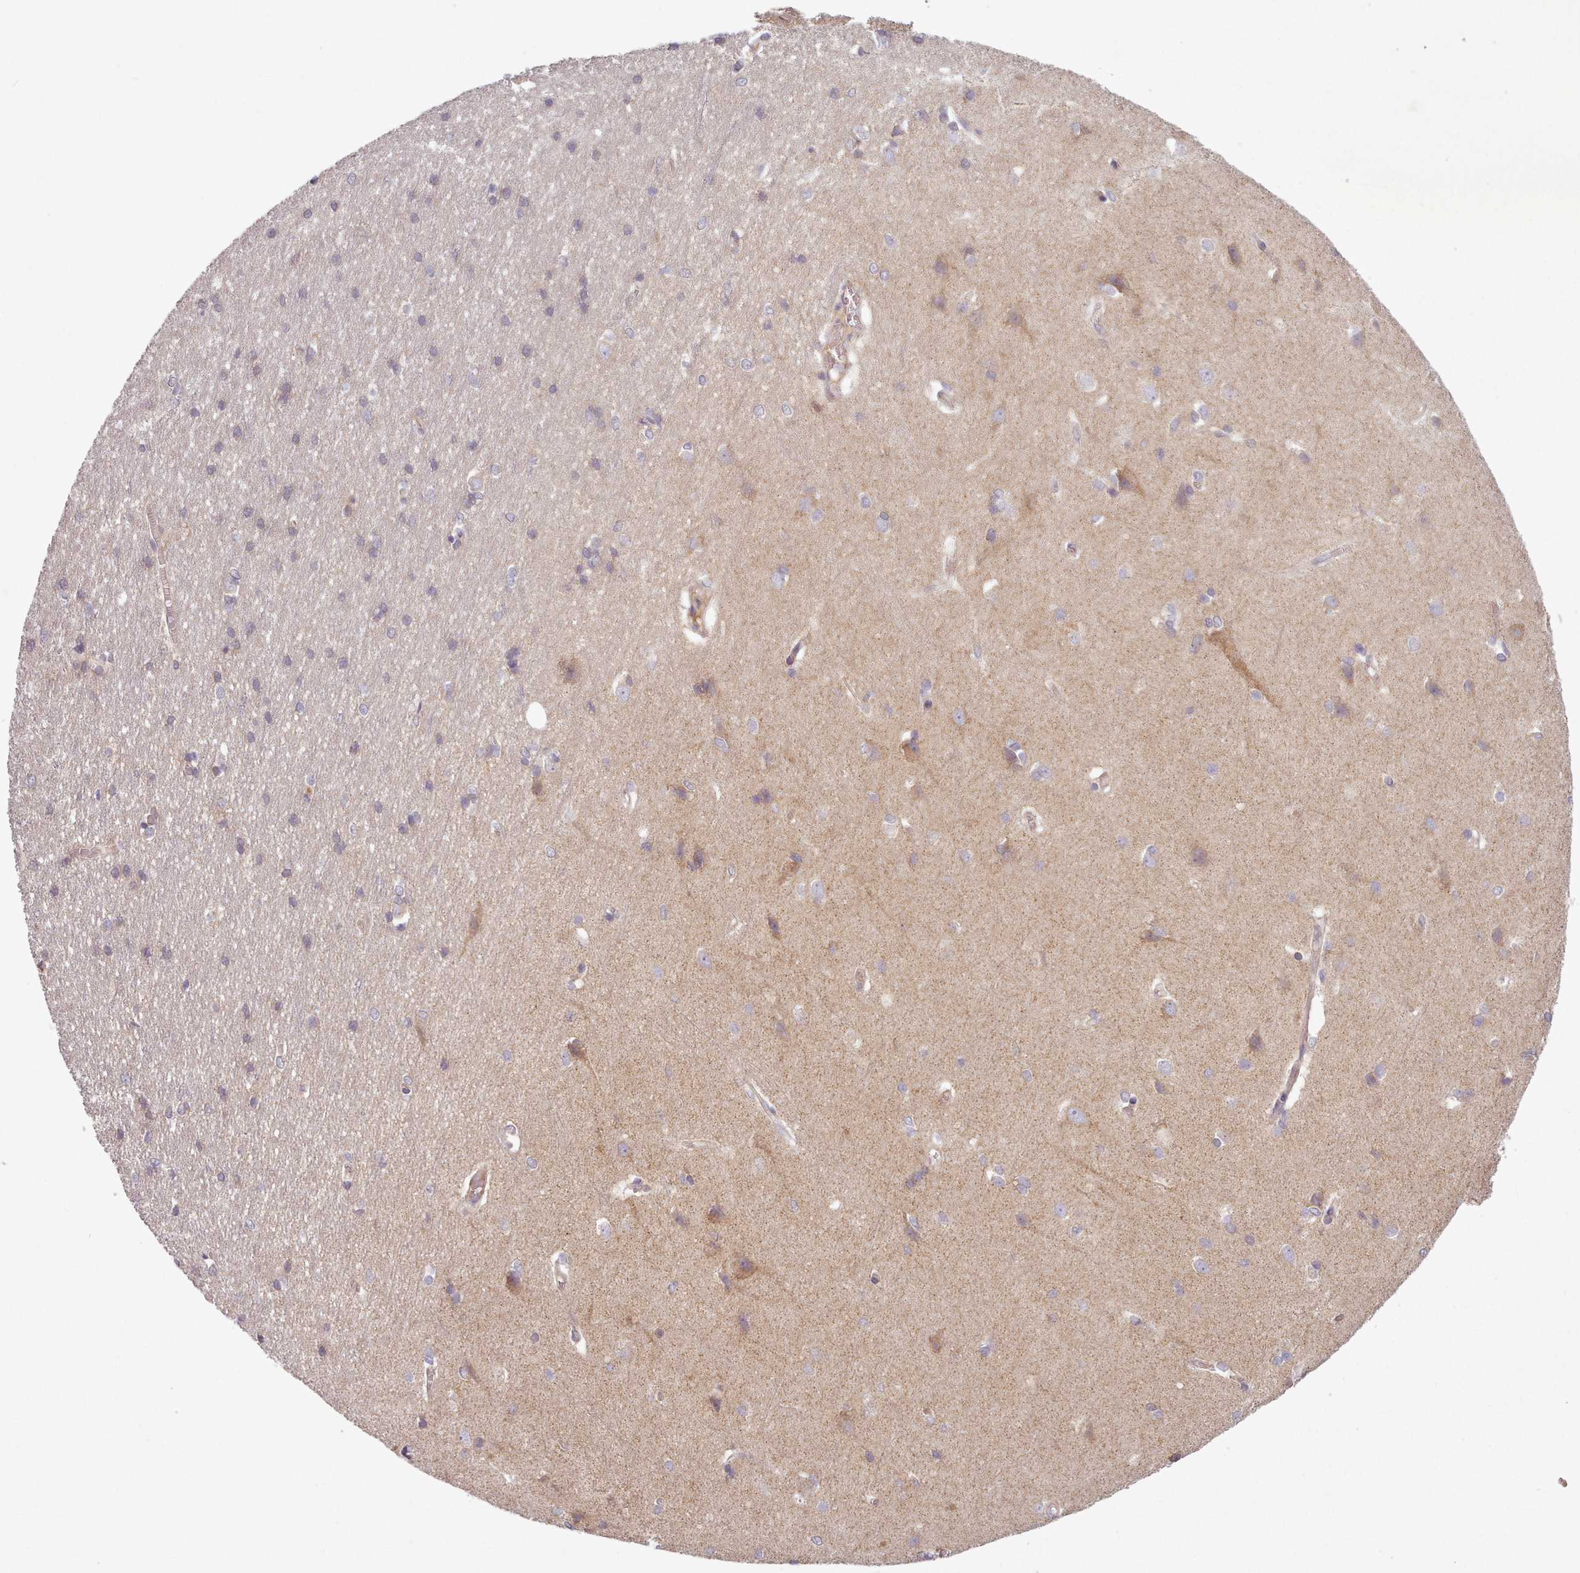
{"staining": {"intensity": "moderate", "quantity": "25%-75%", "location": "cytoplasmic/membranous"}, "tissue": "cerebral cortex", "cell_type": "Endothelial cells", "image_type": "normal", "snomed": [{"axis": "morphology", "description": "Normal tissue, NOS"}, {"axis": "topography", "description": "Cerebral cortex"}], "caption": "Immunohistochemistry (IHC) image of benign cerebral cortex: human cerebral cortex stained using immunohistochemistry (IHC) reveals medium levels of moderate protein expression localized specifically in the cytoplasmic/membranous of endothelial cells, appearing as a cytoplasmic/membranous brown color.", "gene": "NT5DC2", "patient": {"sex": "male", "age": 37}}